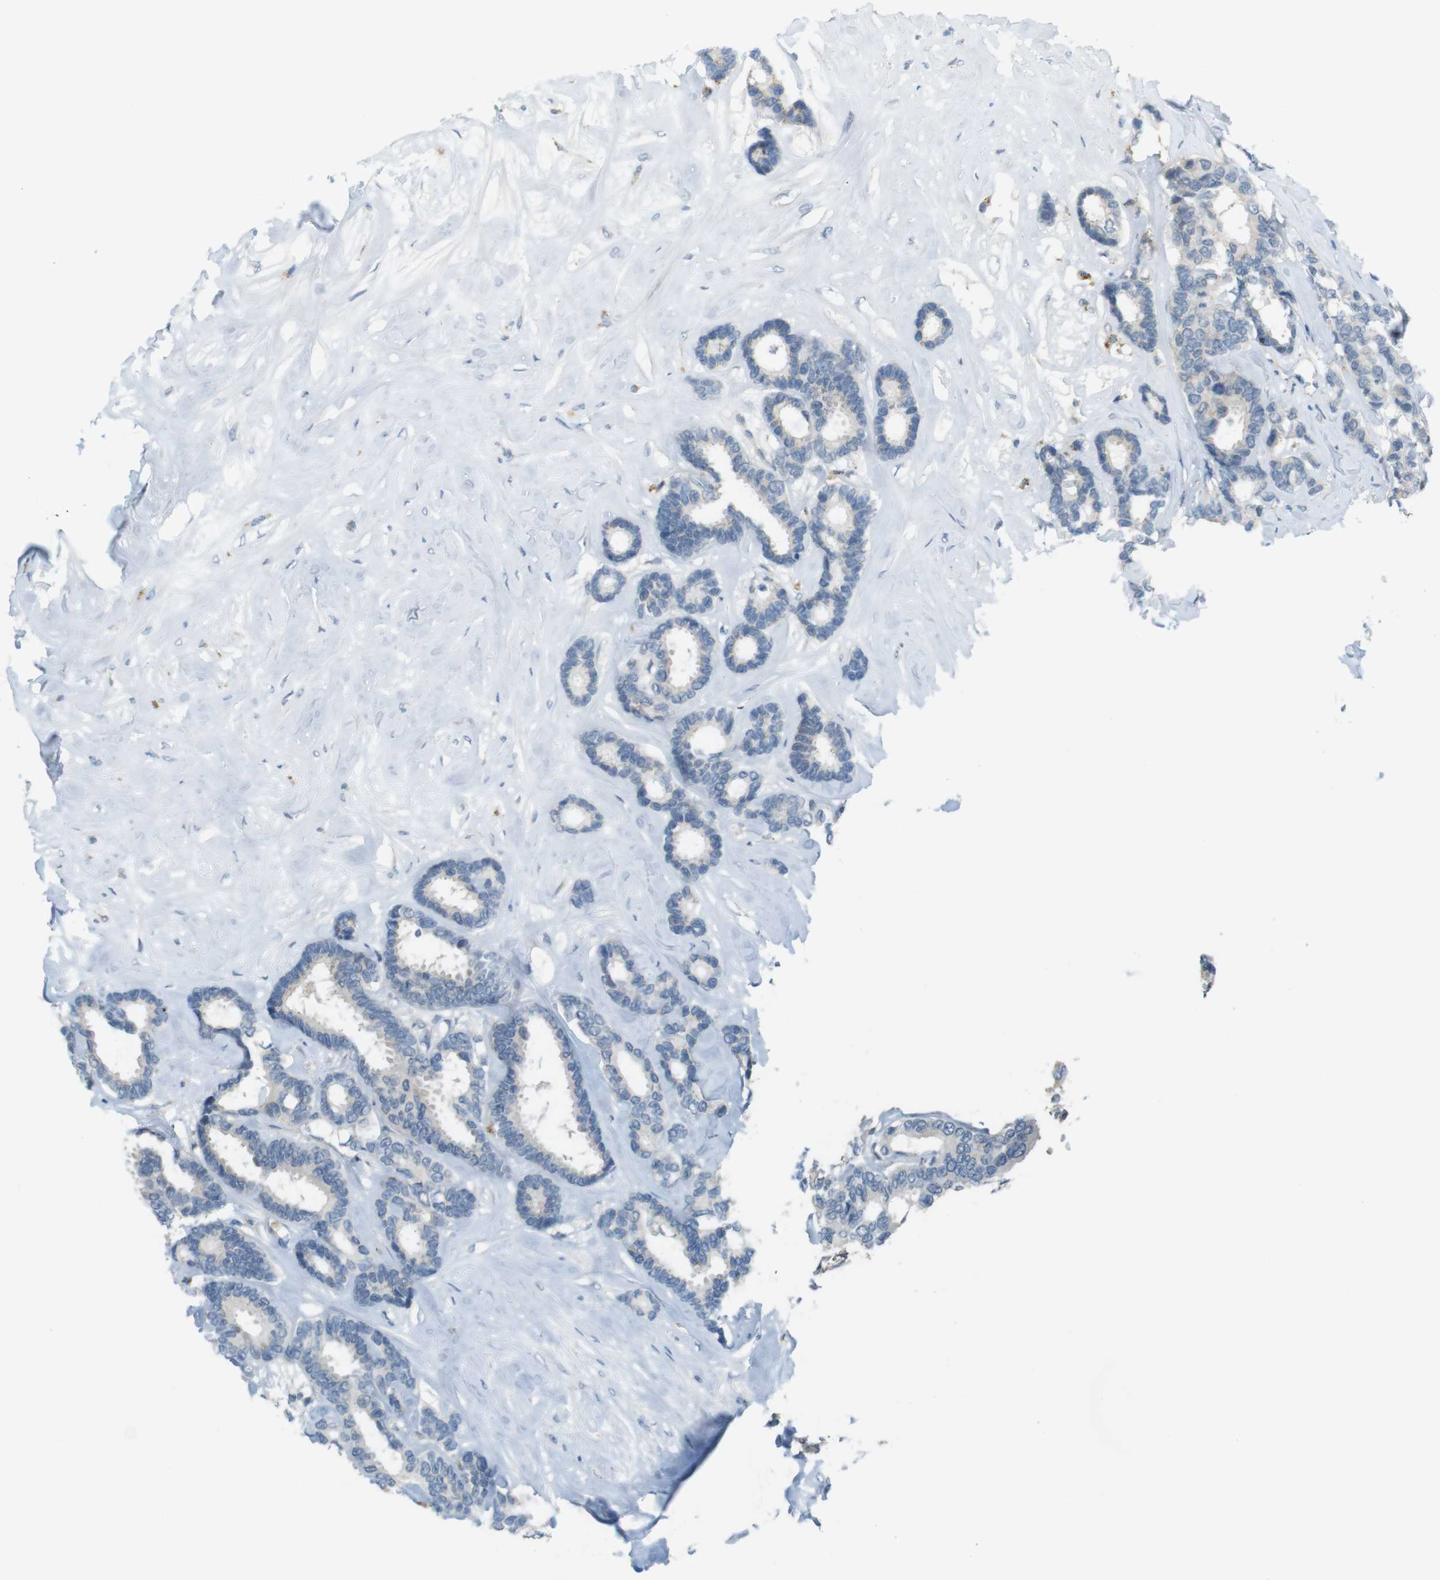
{"staining": {"intensity": "negative", "quantity": "none", "location": "none"}, "tissue": "breast cancer", "cell_type": "Tumor cells", "image_type": "cancer", "snomed": [{"axis": "morphology", "description": "Duct carcinoma"}, {"axis": "topography", "description": "Breast"}], "caption": "Immunohistochemistry of breast cancer (invasive ductal carcinoma) exhibits no expression in tumor cells.", "gene": "UGT8", "patient": {"sex": "female", "age": 87}}